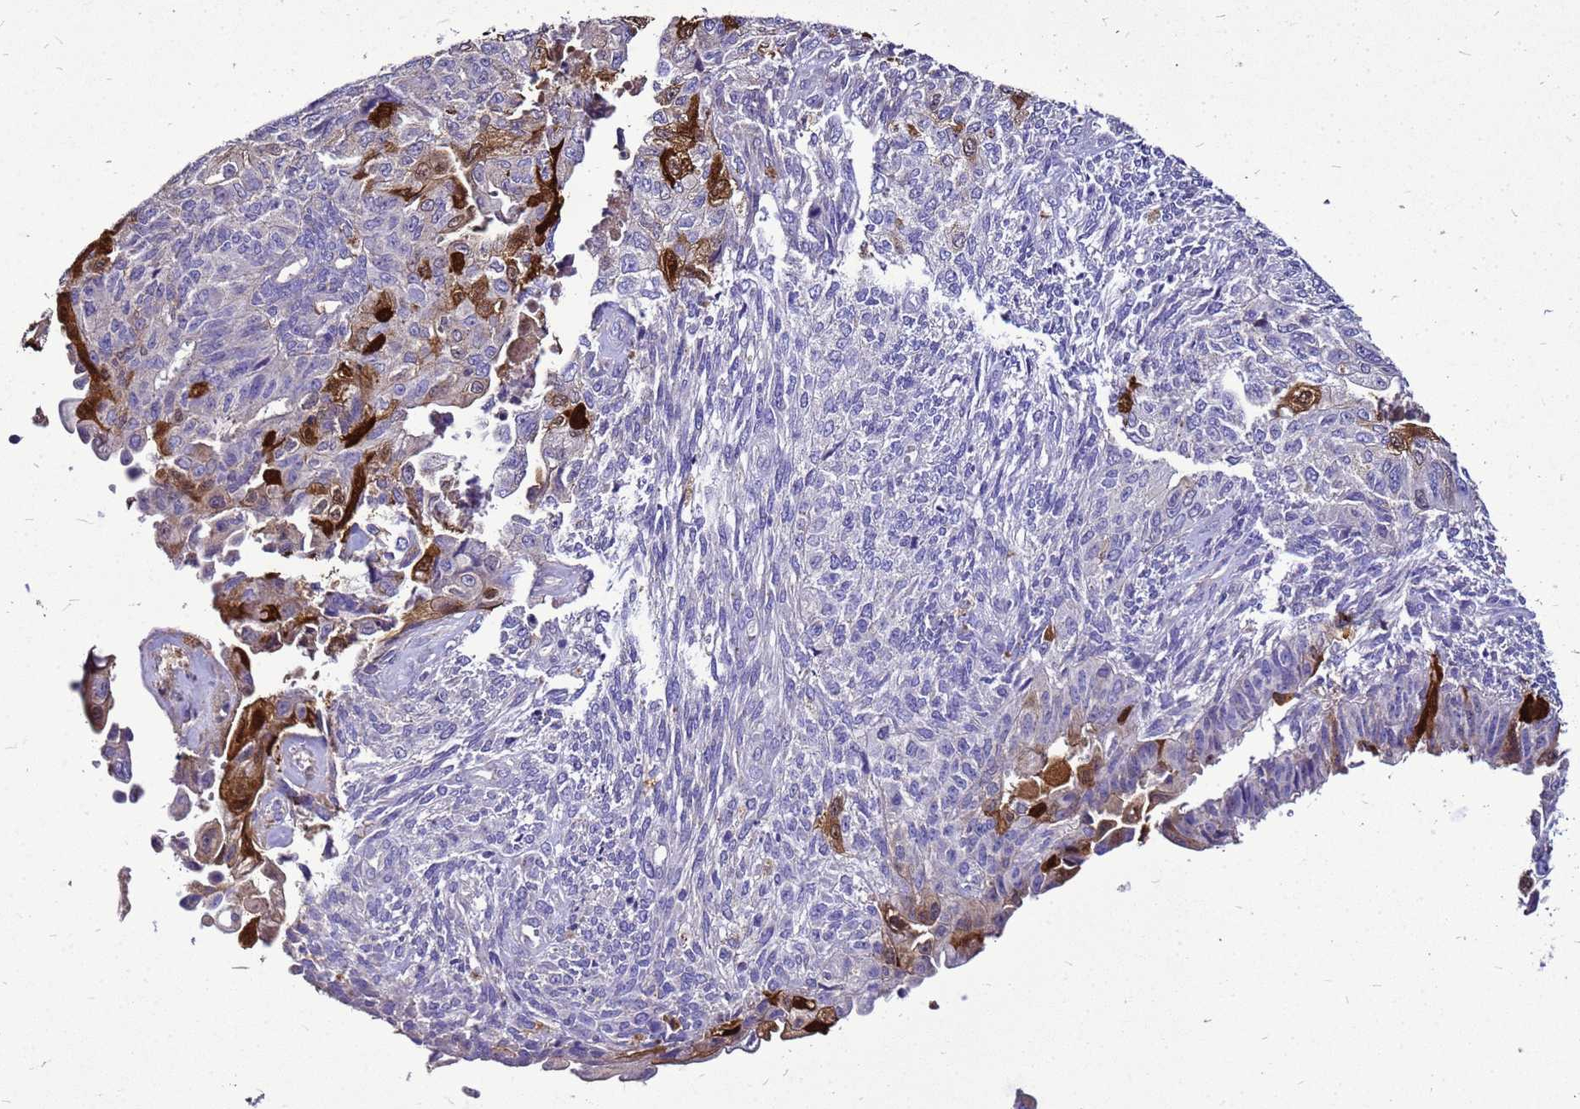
{"staining": {"intensity": "strong", "quantity": "<25%", "location": "cytoplasmic/membranous,nuclear"}, "tissue": "endometrial cancer", "cell_type": "Tumor cells", "image_type": "cancer", "snomed": [{"axis": "morphology", "description": "Adenocarcinoma, NOS"}, {"axis": "topography", "description": "Endometrium"}], "caption": "About <25% of tumor cells in endometrial adenocarcinoma demonstrate strong cytoplasmic/membranous and nuclear protein positivity as visualized by brown immunohistochemical staining.", "gene": "S100A2", "patient": {"sex": "female", "age": 32}}